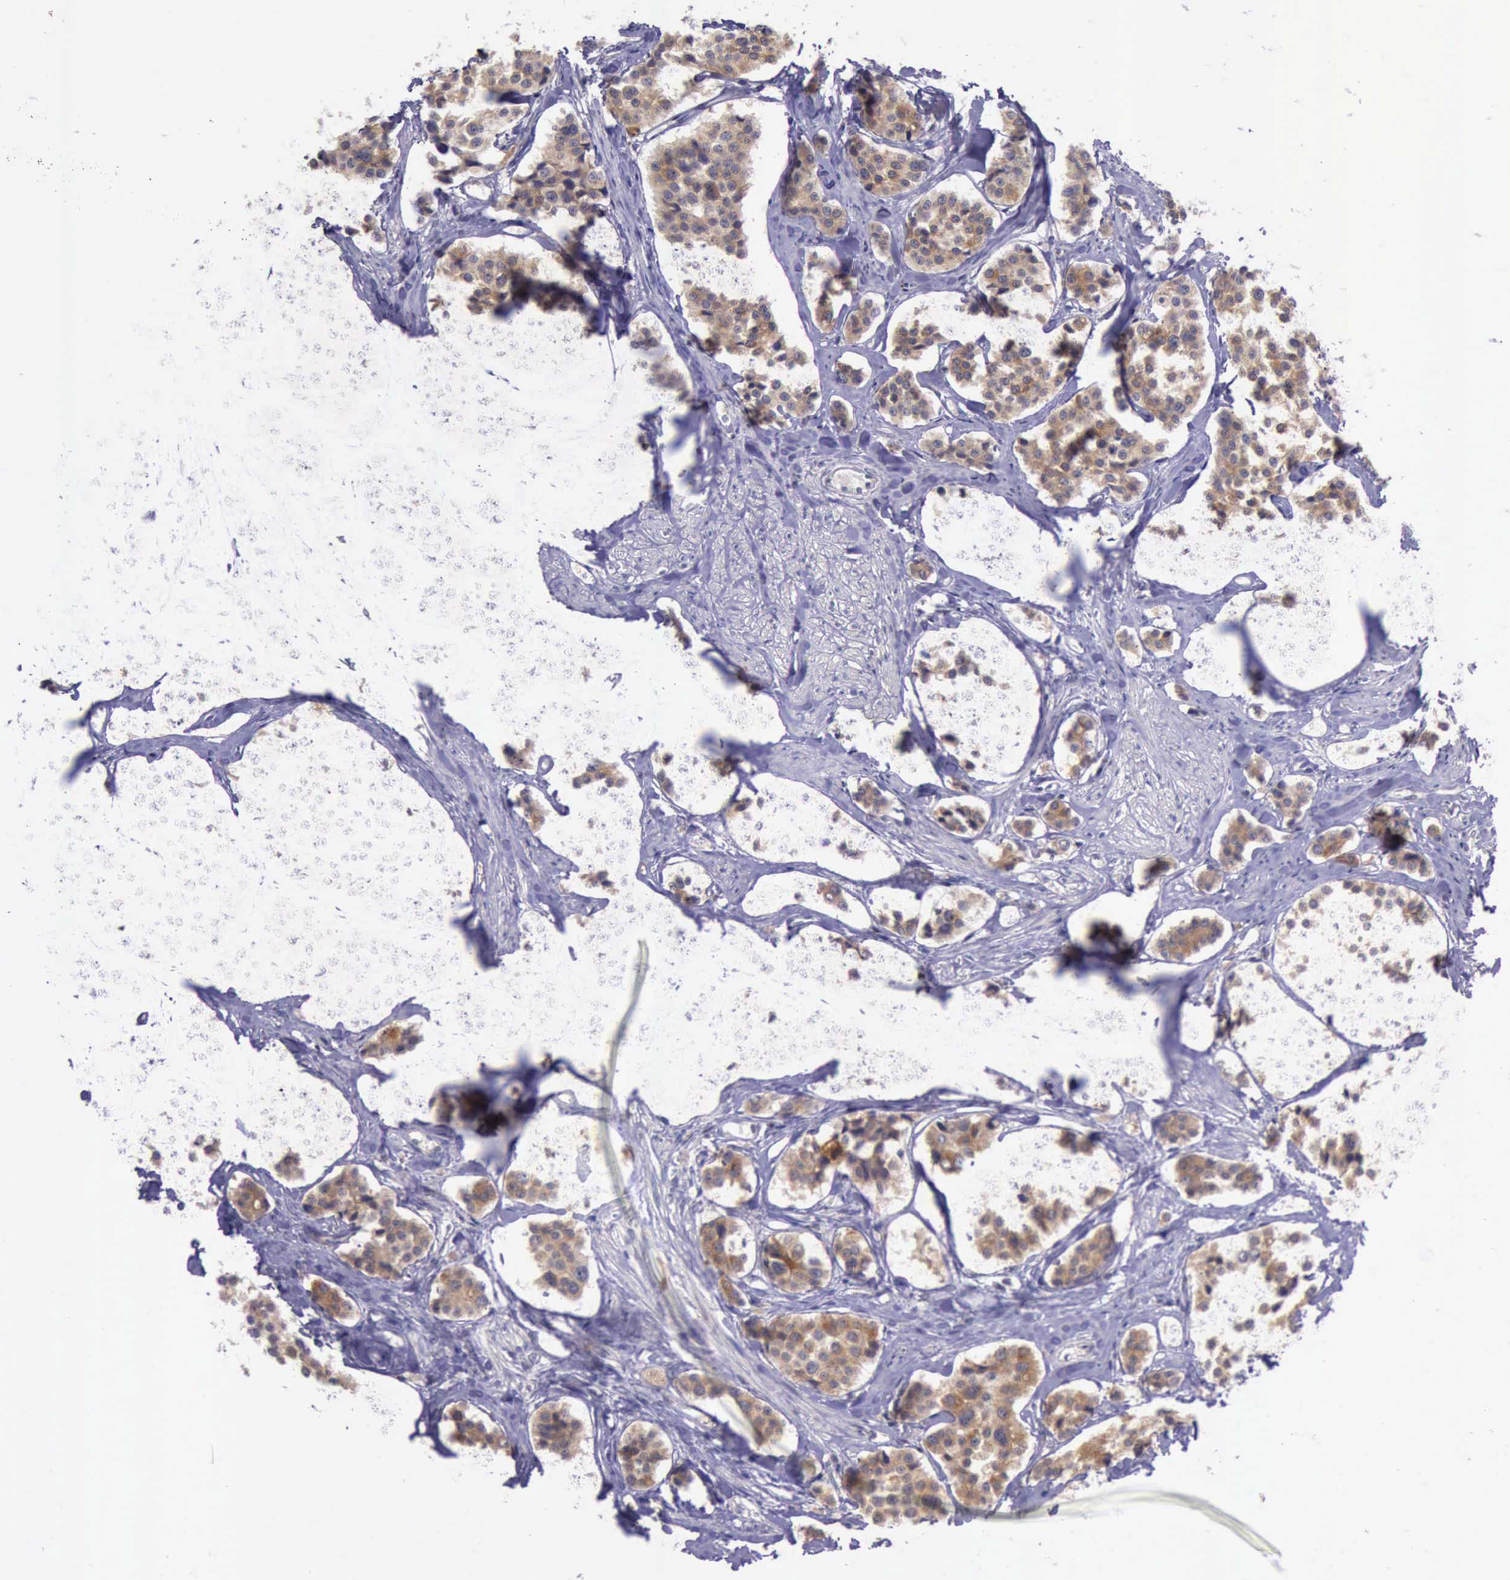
{"staining": {"intensity": "moderate", "quantity": ">75%", "location": "cytoplasmic/membranous"}, "tissue": "carcinoid", "cell_type": "Tumor cells", "image_type": "cancer", "snomed": [{"axis": "morphology", "description": "Carcinoid, malignant, NOS"}, {"axis": "topography", "description": "Small intestine"}], "caption": "Protein expression analysis of malignant carcinoid exhibits moderate cytoplasmic/membranous expression in approximately >75% of tumor cells.", "gene": "PLEK2", "patient": {"sex": "male", "age": 60}}